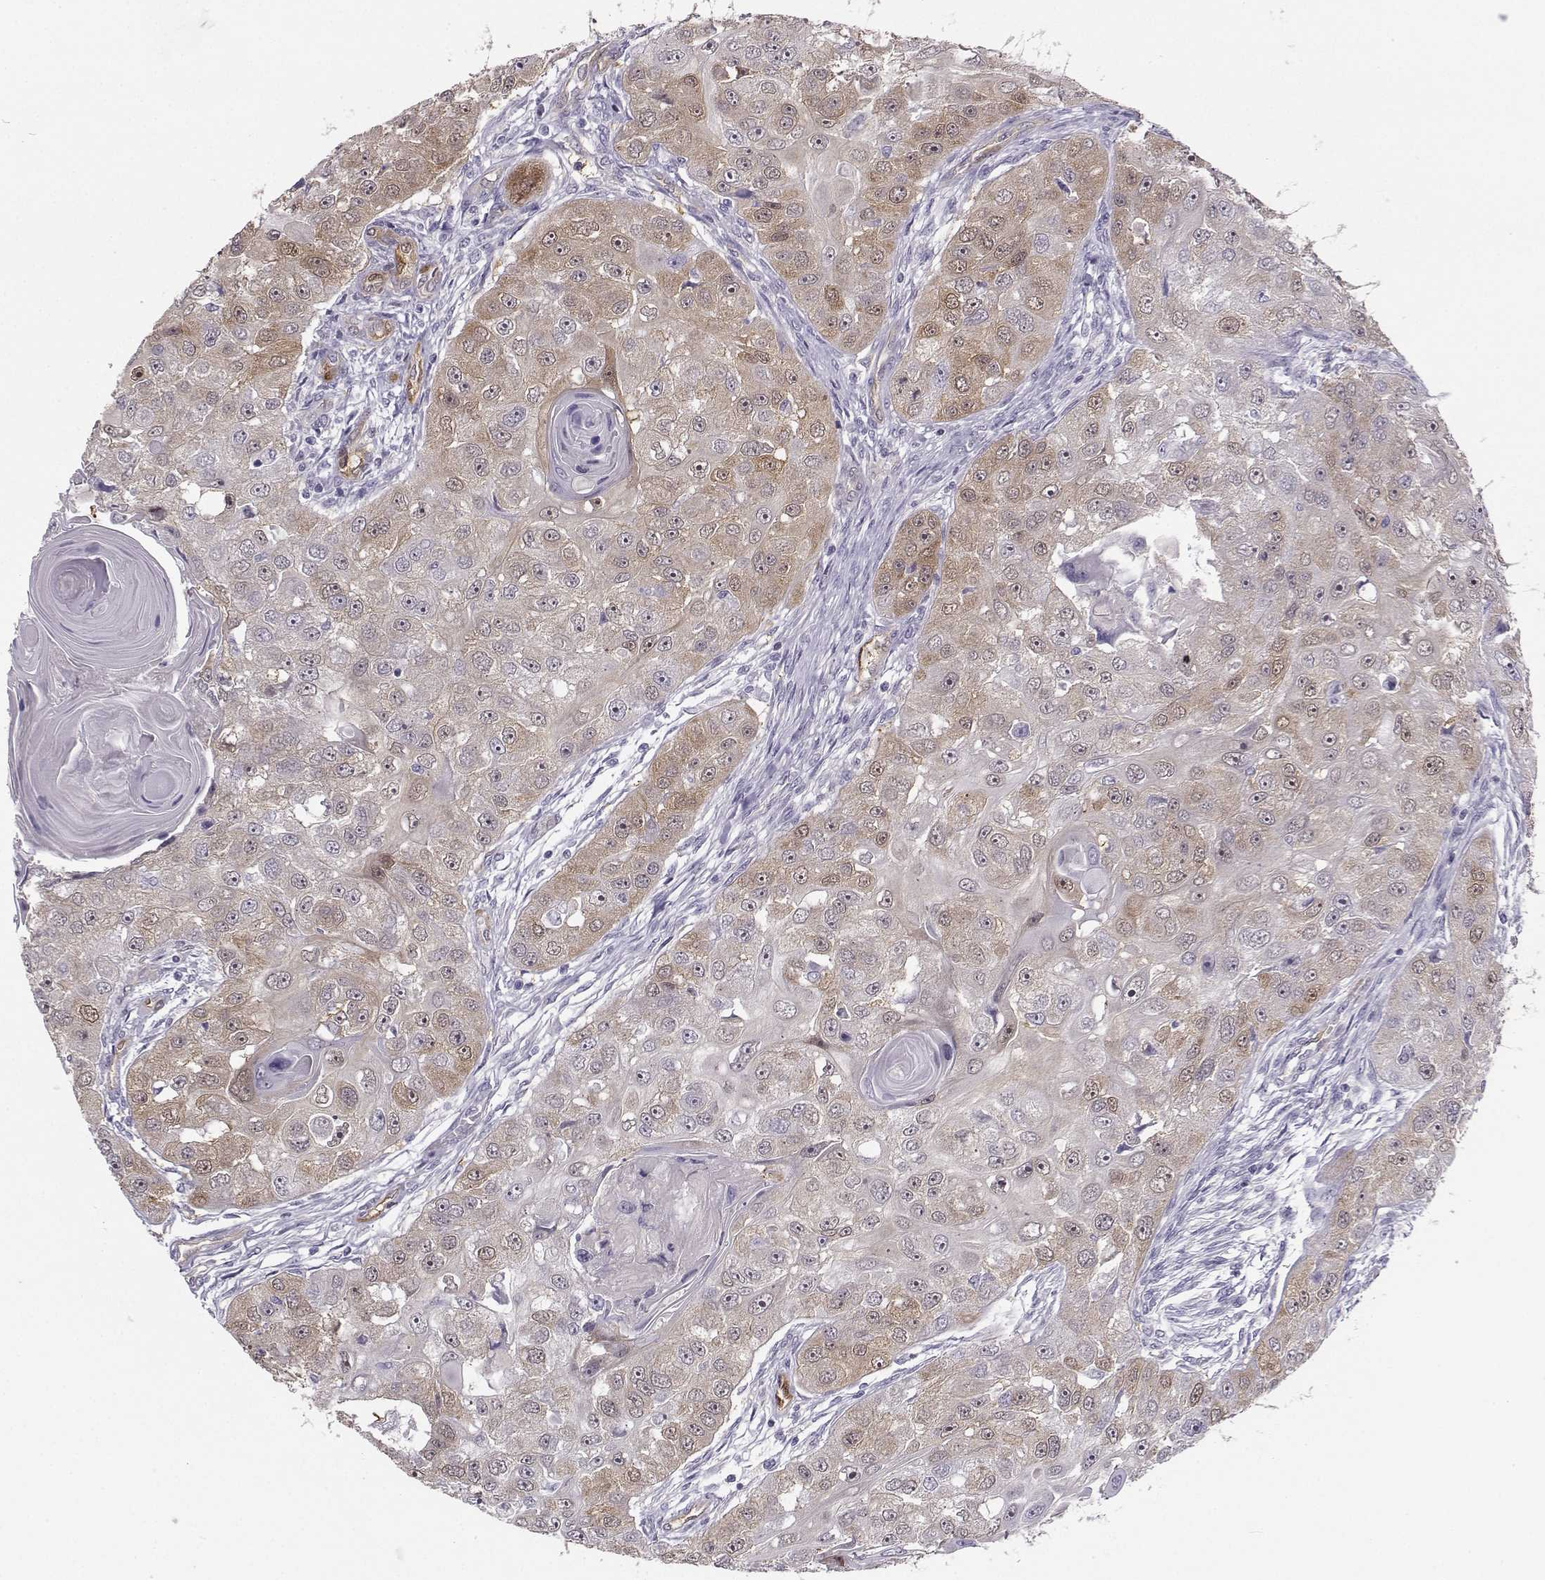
{"staining": {"intensity": "moderate", "quantity": "<25%", "location": "cytoplasmic/membranous"}, "tissue": "head and neck cancer", "cell_type": "Tumor cells", "image_type": "cancer", "snomed": [{"axis": "morphology", "description": "Squamous cell carcinoma, NOS"}, {"axis": "topography", "description": "Head-Neck"}], "caption": "Immunohistochemistry photomicrograph of human head and neck cancer stained for a protein (brown), which exhibits low levels of moderate cytoplasmic/membranous staining in approximately <25% of tumor cells.", "gene": "NQO1", "patient": {"sex": "male", "age": 51}}